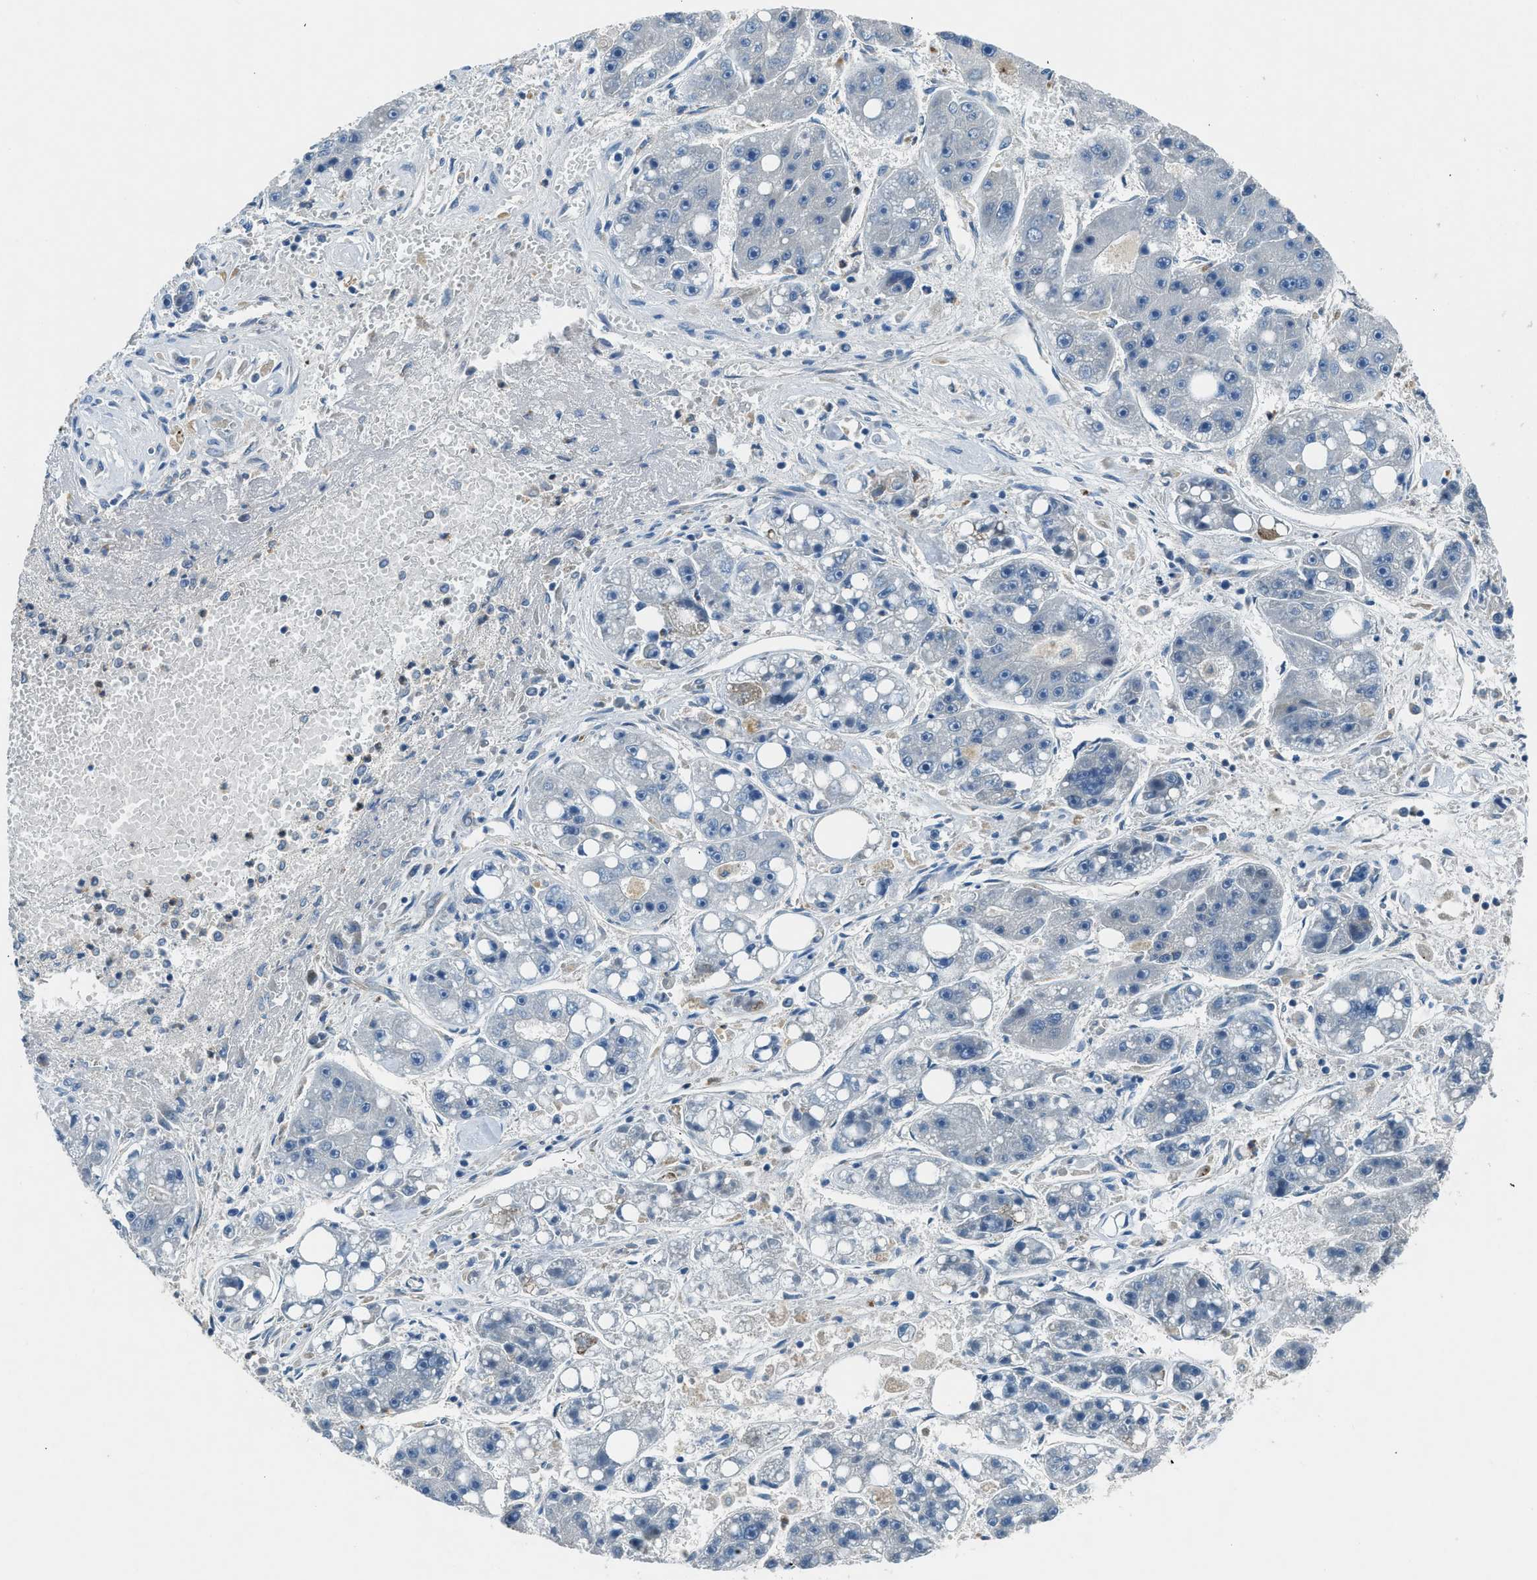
{"staining": {"intensity": "negative", "quantity": "none", "location": "none"}, "tissue": "liver cancer", "cell_type": "Tumor cells", "image_type": "cancer", "snomed": [{"axis": "morphology", "description": "Carcinoma, Hepatocellular, NOS"}, {"axis": "topography", "description": "Liver"}], "caption": "The immunohistochemistry (IHC) image has no significant positivity in tumor cells of liver cancer (hepatocellular carcinoma) tissue. (DAB (3,3'-diaminobenzidine) IHC, high magnification).", "gene": "BMP1", "patient": {"sex": "female", "age": 61}}